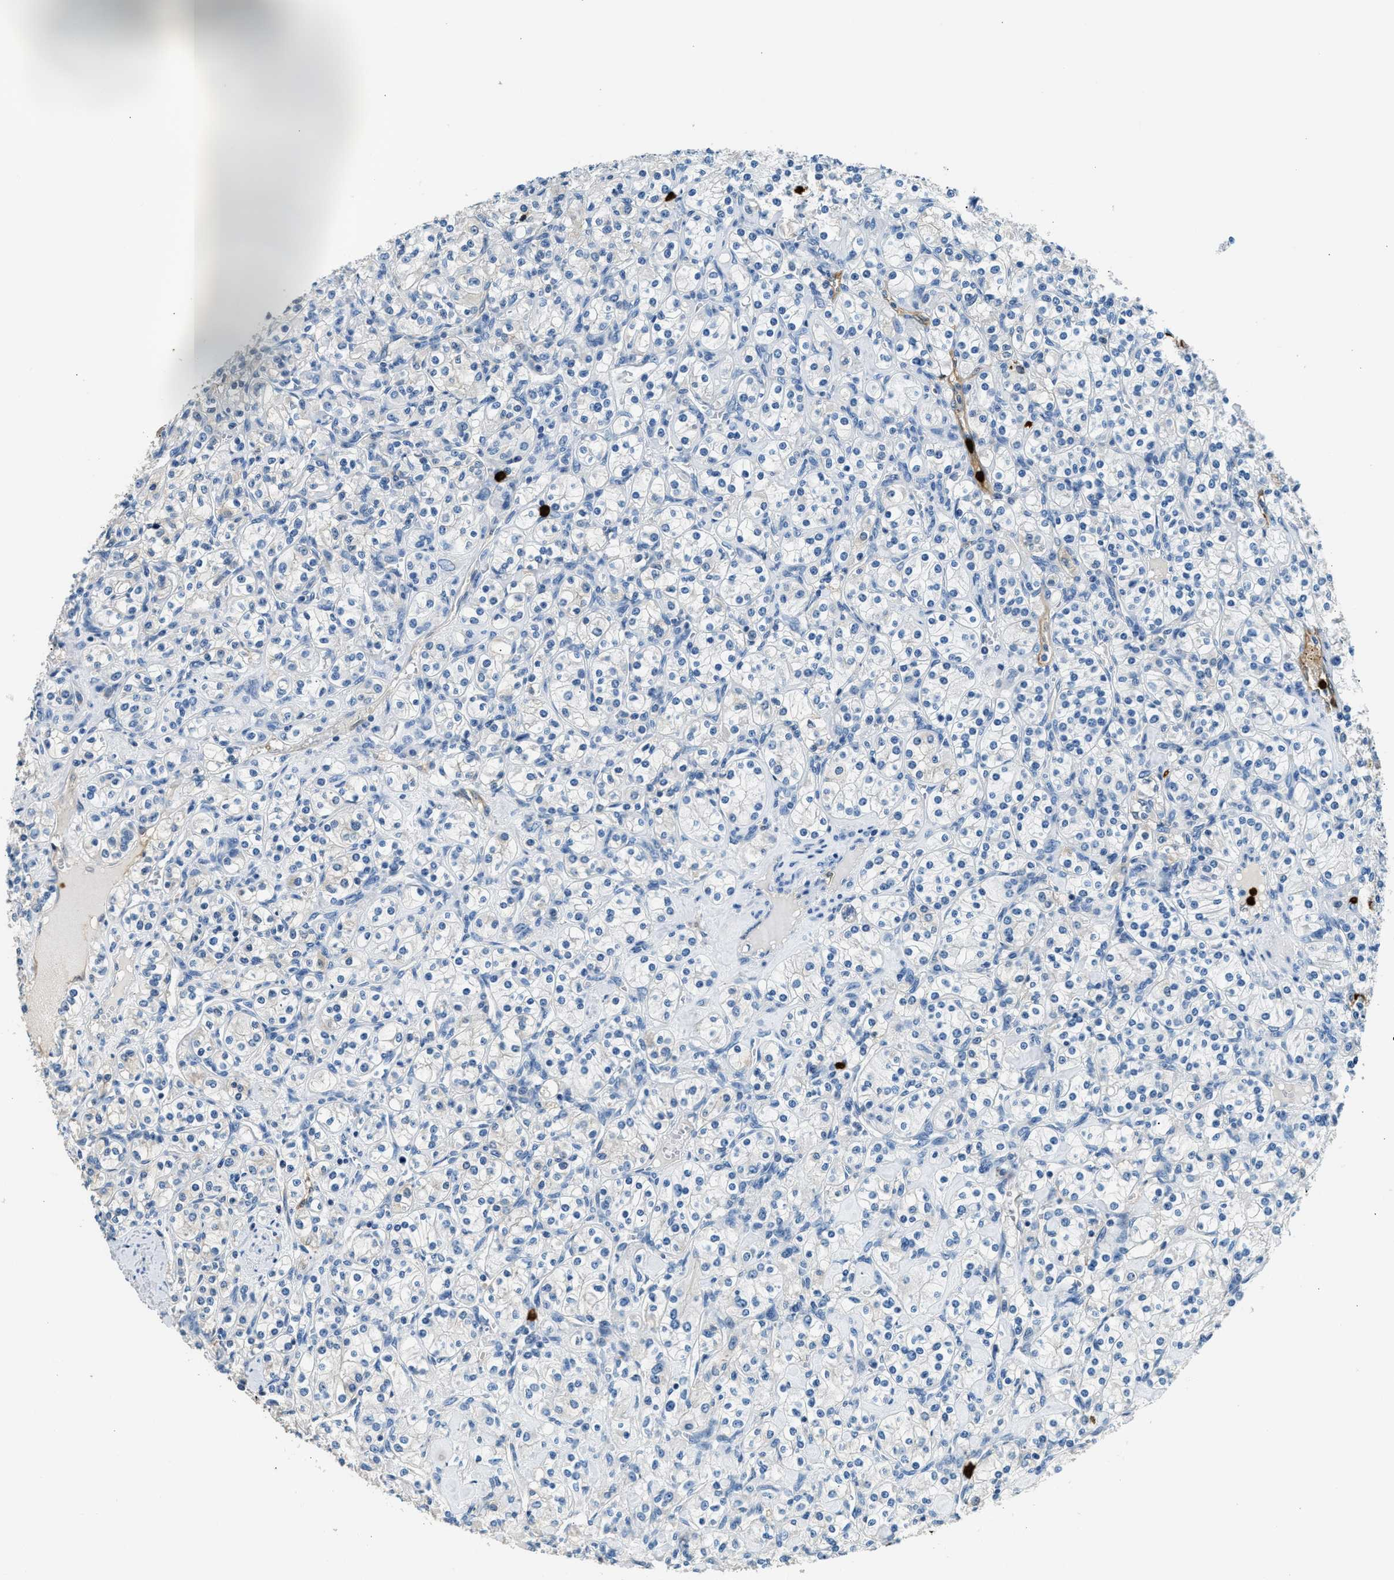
{"staining": {"intensity": "negative", "quantity": "none", "location": "none"}, "tissue": "renal cancer", "cell_type": "Tumor cells", "image_type": "cancer", "snomed": [{"axis": "morphology", "description": "Adenocarcinoma, NOS"}, {"axis": "topography", "description": "Kidney"}], "caption": "The immunohistochemistry photomicrograph has no significant staining in tumor cells of renal cancer (adenocarcinoma) tissue.", "gene": "ANXA3", "patient": {"sex": "male", "age": 77}}